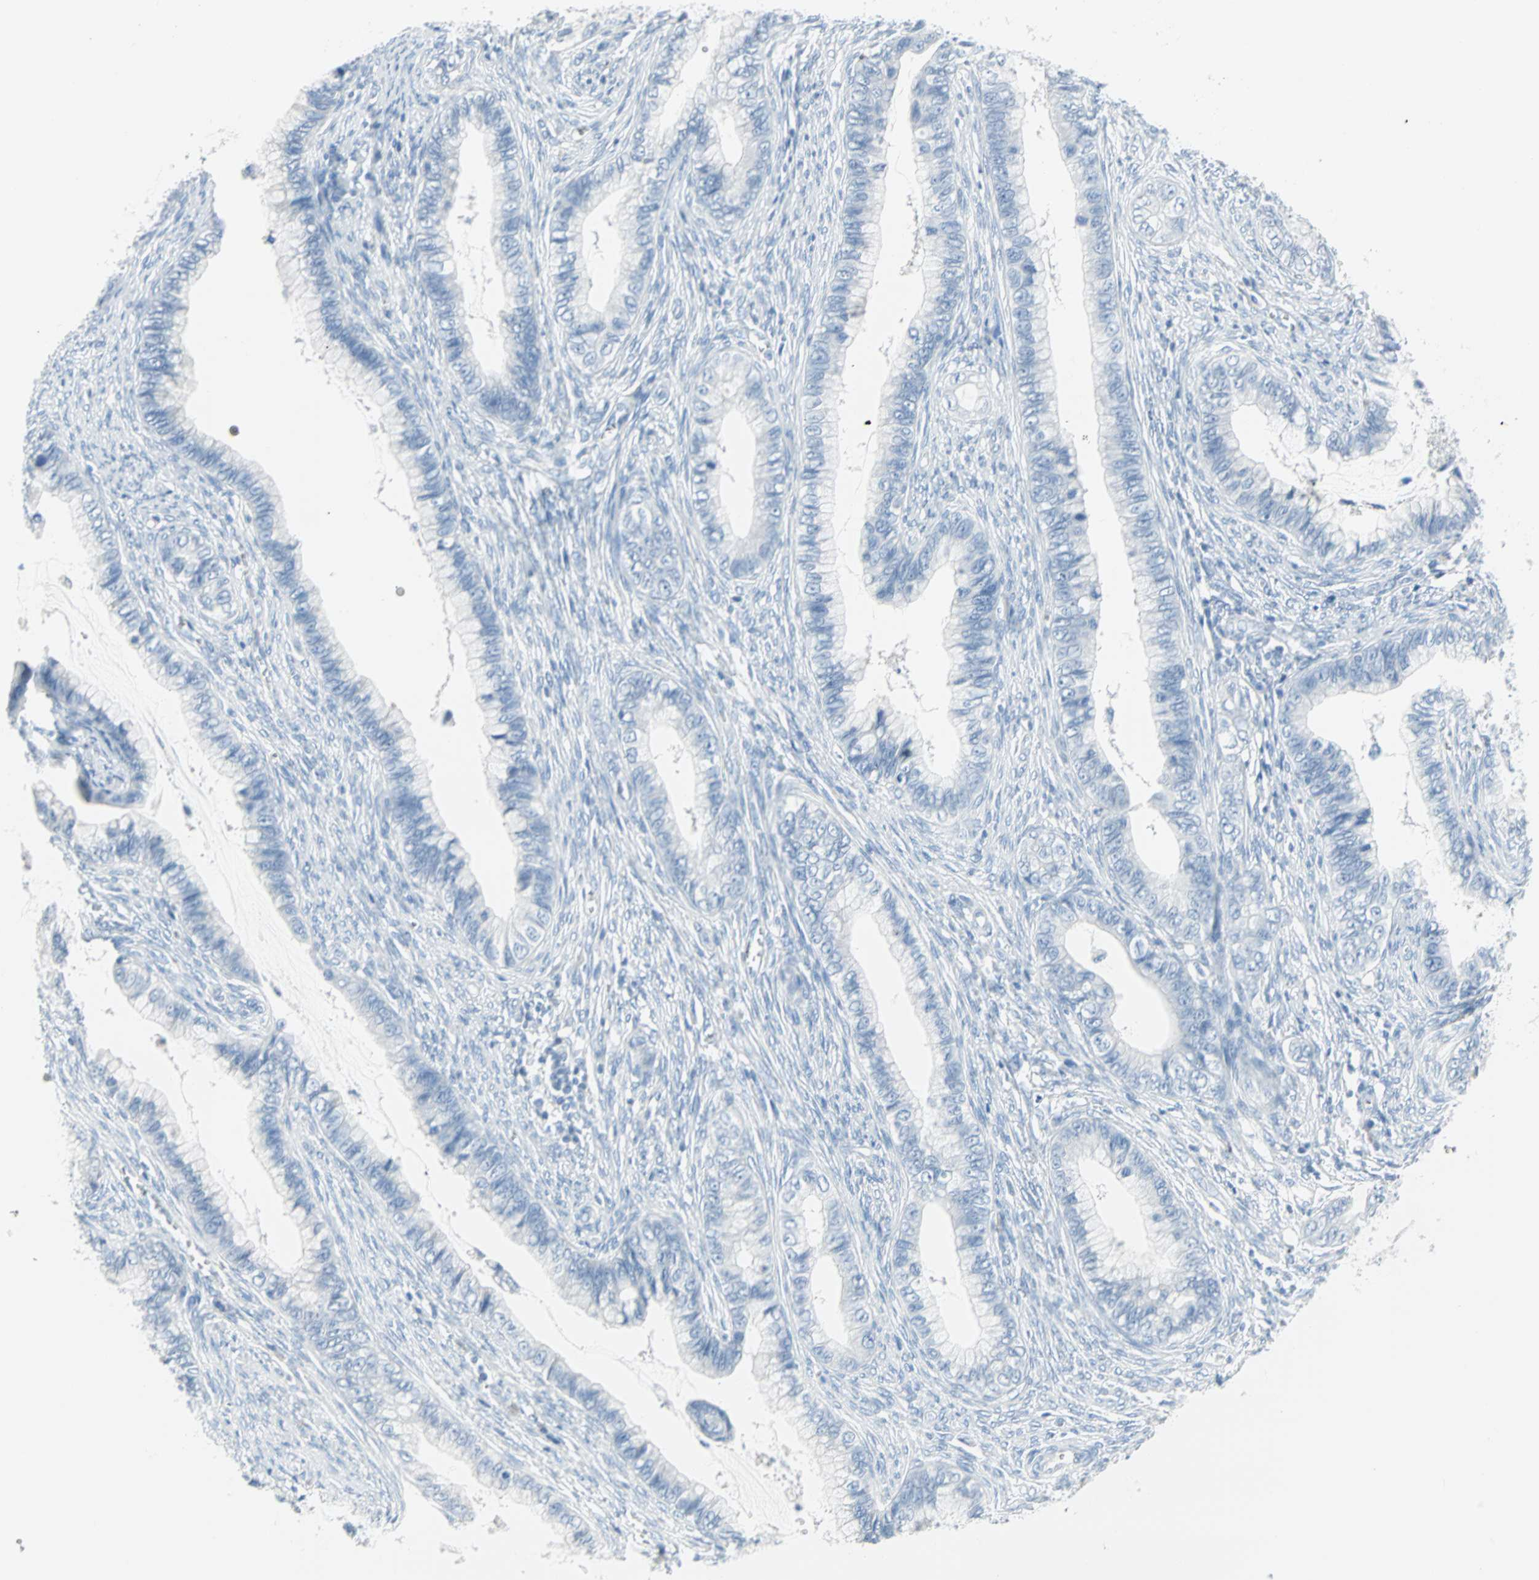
{"staining": {"intensity": "negative", "quantity": "none", "location": "none"}, "tissue": "cervical cancer", "cell_type": "Tumor cells", "image_type": "cancer", "snomed": [{"axis": "morphology", "description": "Adenocarcinoma, NOS"}, {"axis": "topography", "description": "Cervix"}], "caption": "This is a micrograph of immunohistochemistry staining of adenocarcinoma (cervical), which shows no expression in tumor cells. (DAB (3,3'-diaminobenzidine) IHC with hematoxylin counter stain).", "gene": "STX1A", "patient": {"sex": "female", "age": 44}}